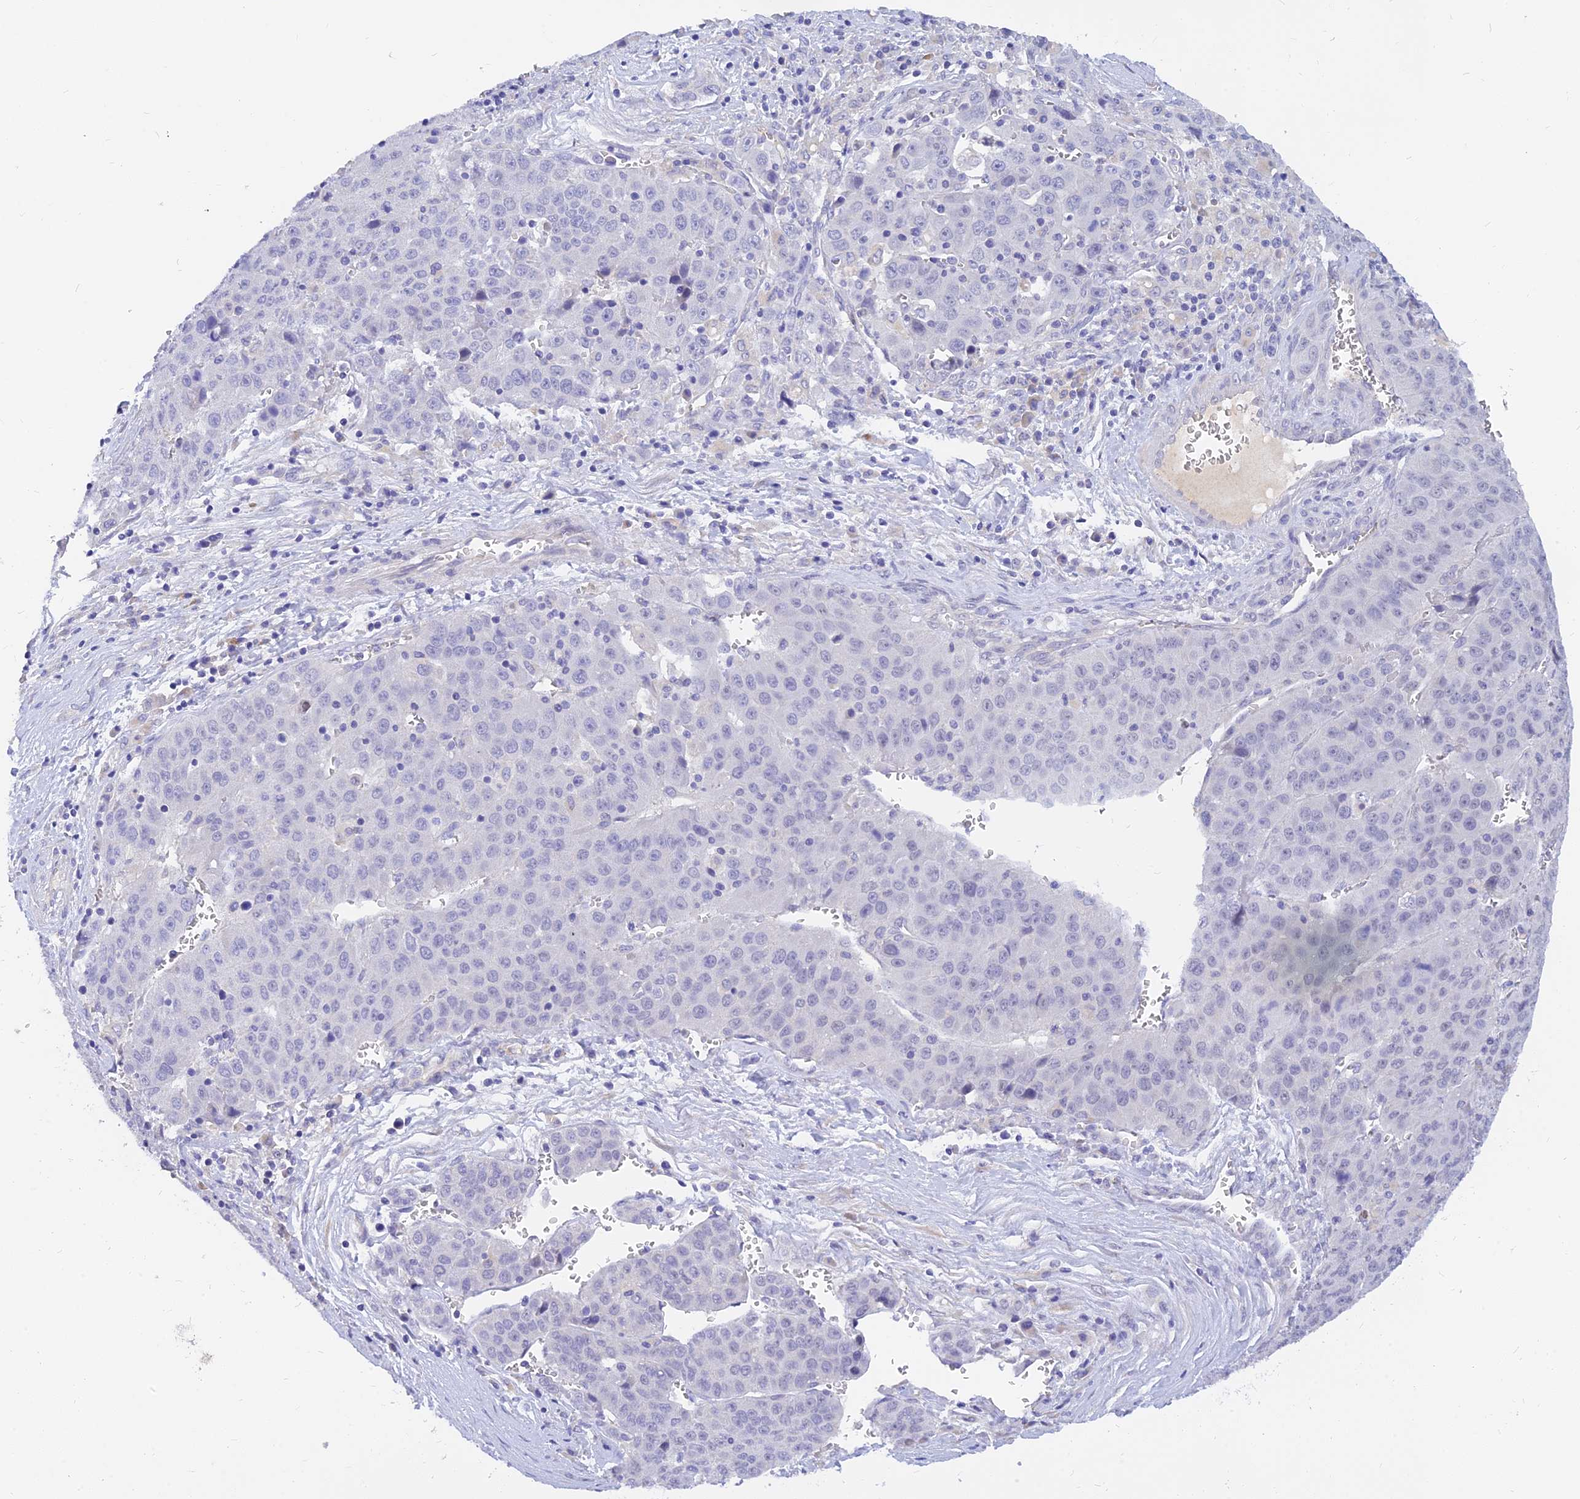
{"staining": {"intensity": "negative", "quantity": "none", "location": "none"}, "tissue": "liver cancer", "cell_type": "Tumor cells", "image_type": "cancer", "snomed": [{"axis": "morphology", "description": "Carcinoma, Hepatocellular, NOS"}, {"axis": "topography", "description": "Liver"}], "caption": "Immunohistochemistry (IHC) micrograph of human hepatocellular carcinoma (liver) stained for a protein (brown), which shows no positivity in tumor cells. (DAB IHC, high magnification).", "gene": "TMEM161B", "patient": {"sex": "female", "age": 53}}